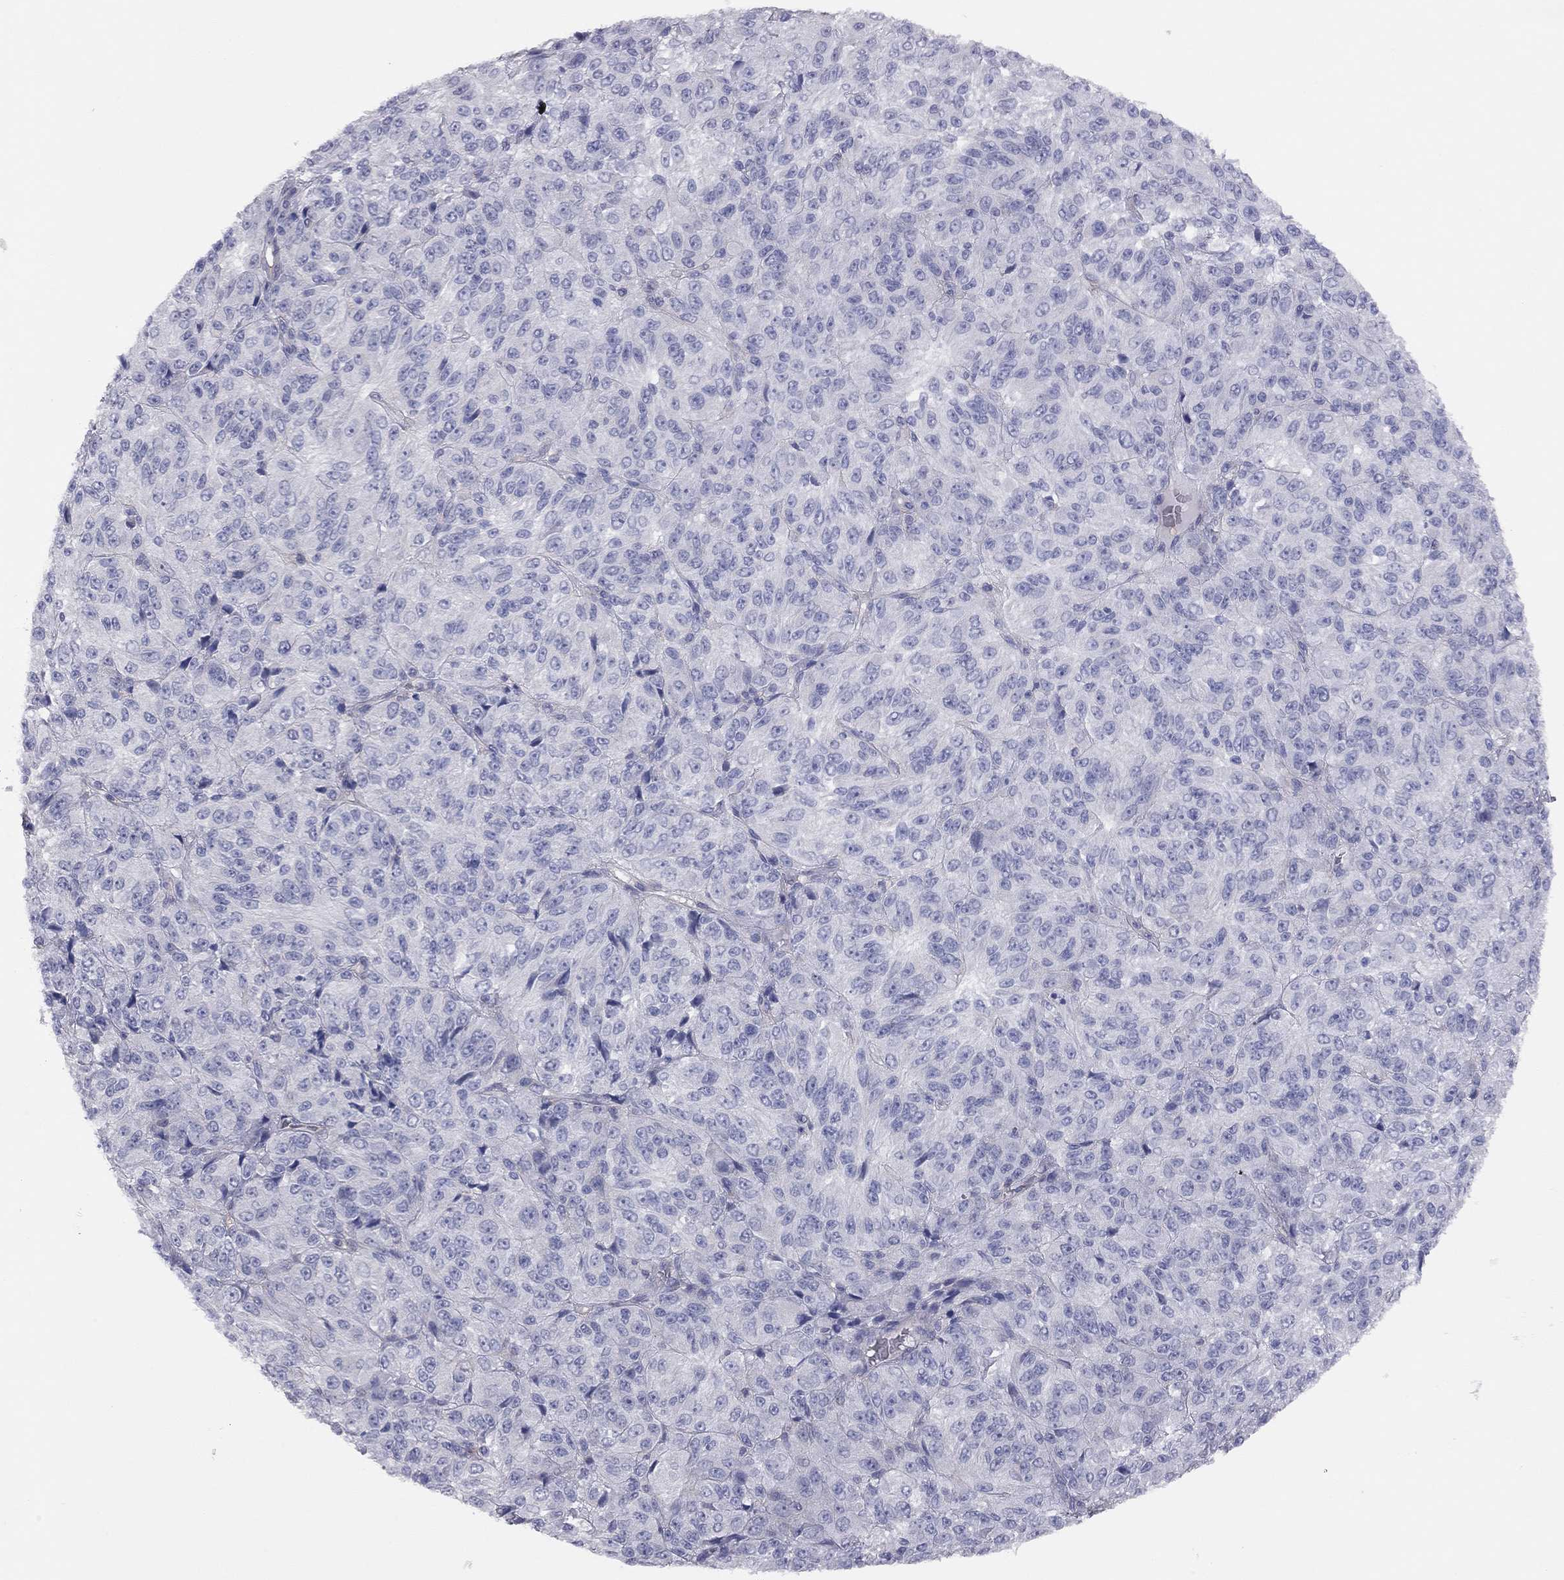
{"staining": {"intensity": "negative", "quantity": "none", "location": "none"}, "tissue": "melanoma", "cell_type": "Tumor cells", "image_type": "cancer", "snomed": [{"axis": "morphology", "description": "Malignant melanoma, Metastatic site"}, {"axis": "topography", "description": "Brain"}], "caption": "Immunohistochemistry photomicrograph of melanoma stained for a protein (brown), which shows no positivity in tumor cells.", "gene": "ADCYAP1", "patient": {"sex": "female", "age": 56}}